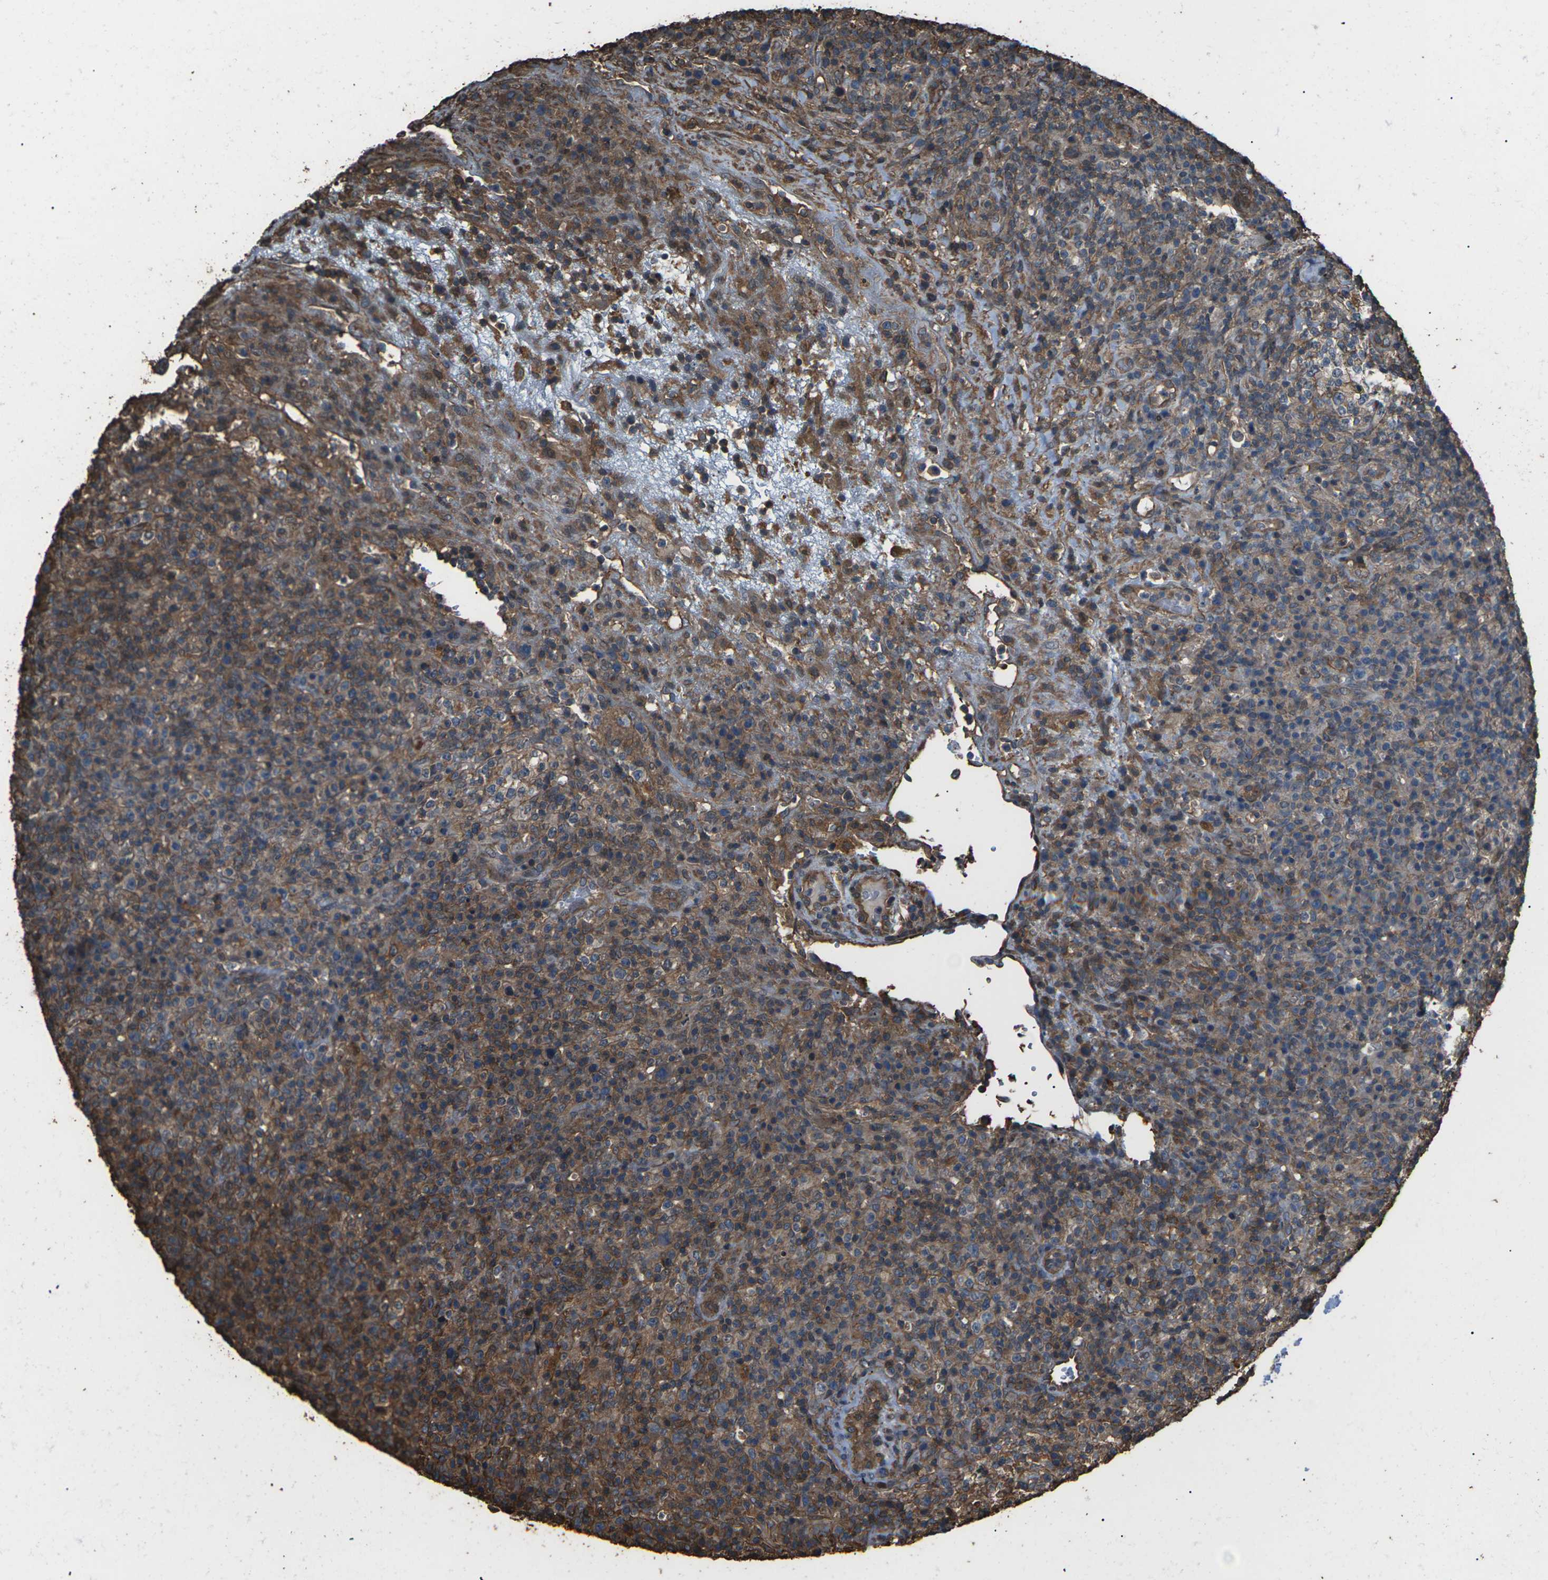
{"staining": {"intensity": "moderate", "quantity": ">75%", "location": "cytoplasmic/membranous"}, "tissue": "lymphoma", "cell_type": "Tumor cells", "image_type": "cancer", "snomed": [{"axis": "morphology", "description": "Malignant lymphoma, non-Hodgkin's type, High grade"}, {"axis": "topography", "description": "Lymph node"}], "caption": "Lymphoma stained with a protein marker demonstrates moderate staining in tumor cells.", "gene": "DHPS", "patient": {"sex": "female", "age": 76}}